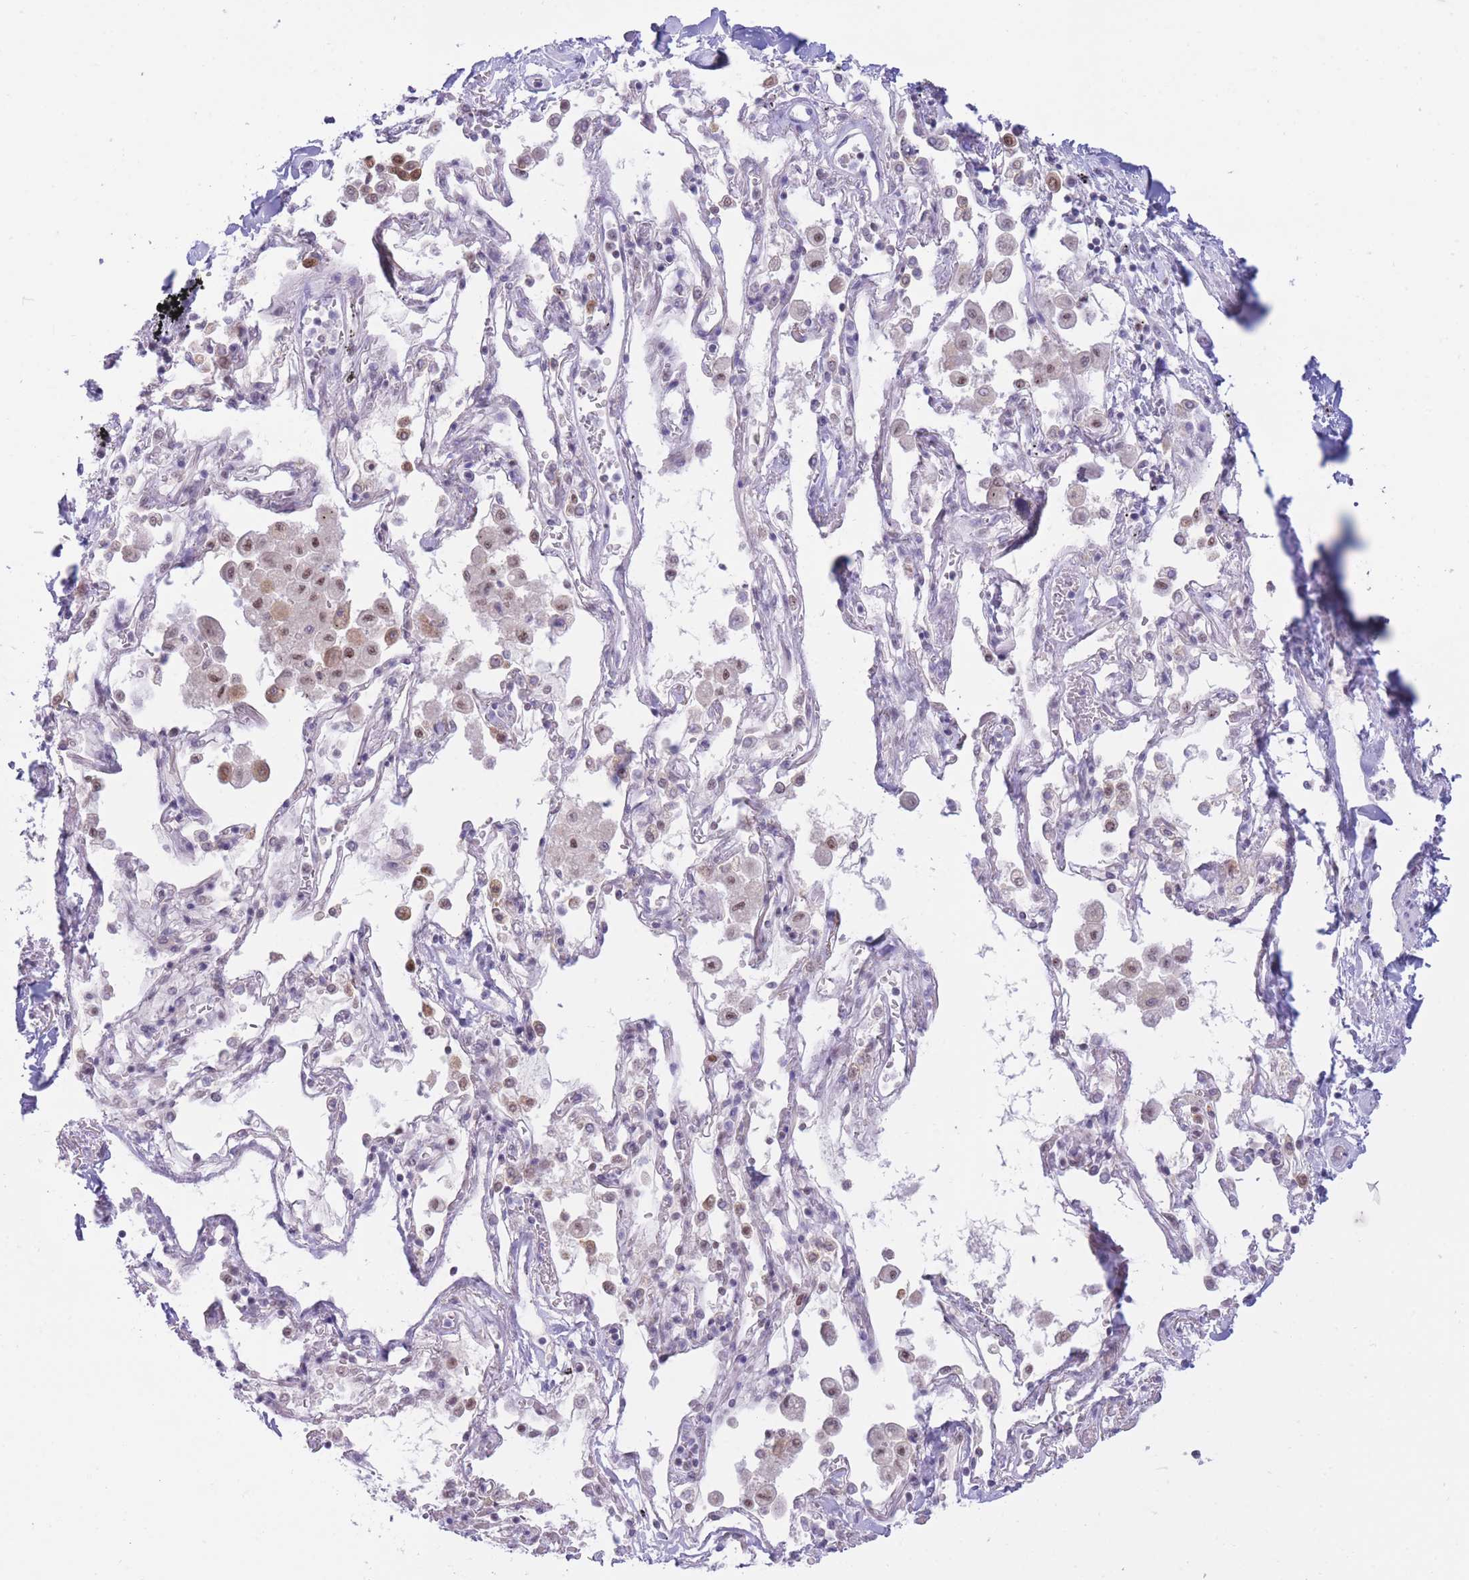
{"staining": {"intensity": "negative", "quantity": "none", "location": "none"}, "tissue": "adipose tissue", "cell_type": "Adipocytes", "image_type": "normal", "snomed": [{"axis": "morphology", "description": "Normal tissue, NOS"}, {"axis": "topography", "description": "Cartilage tissue"}], "caption": "Photomicrograph shows no significant protein staining in adipocytes of normal adipose tissue.", "gene": "CYP2B6", "patient": {"sex": "male", "age": 73}}